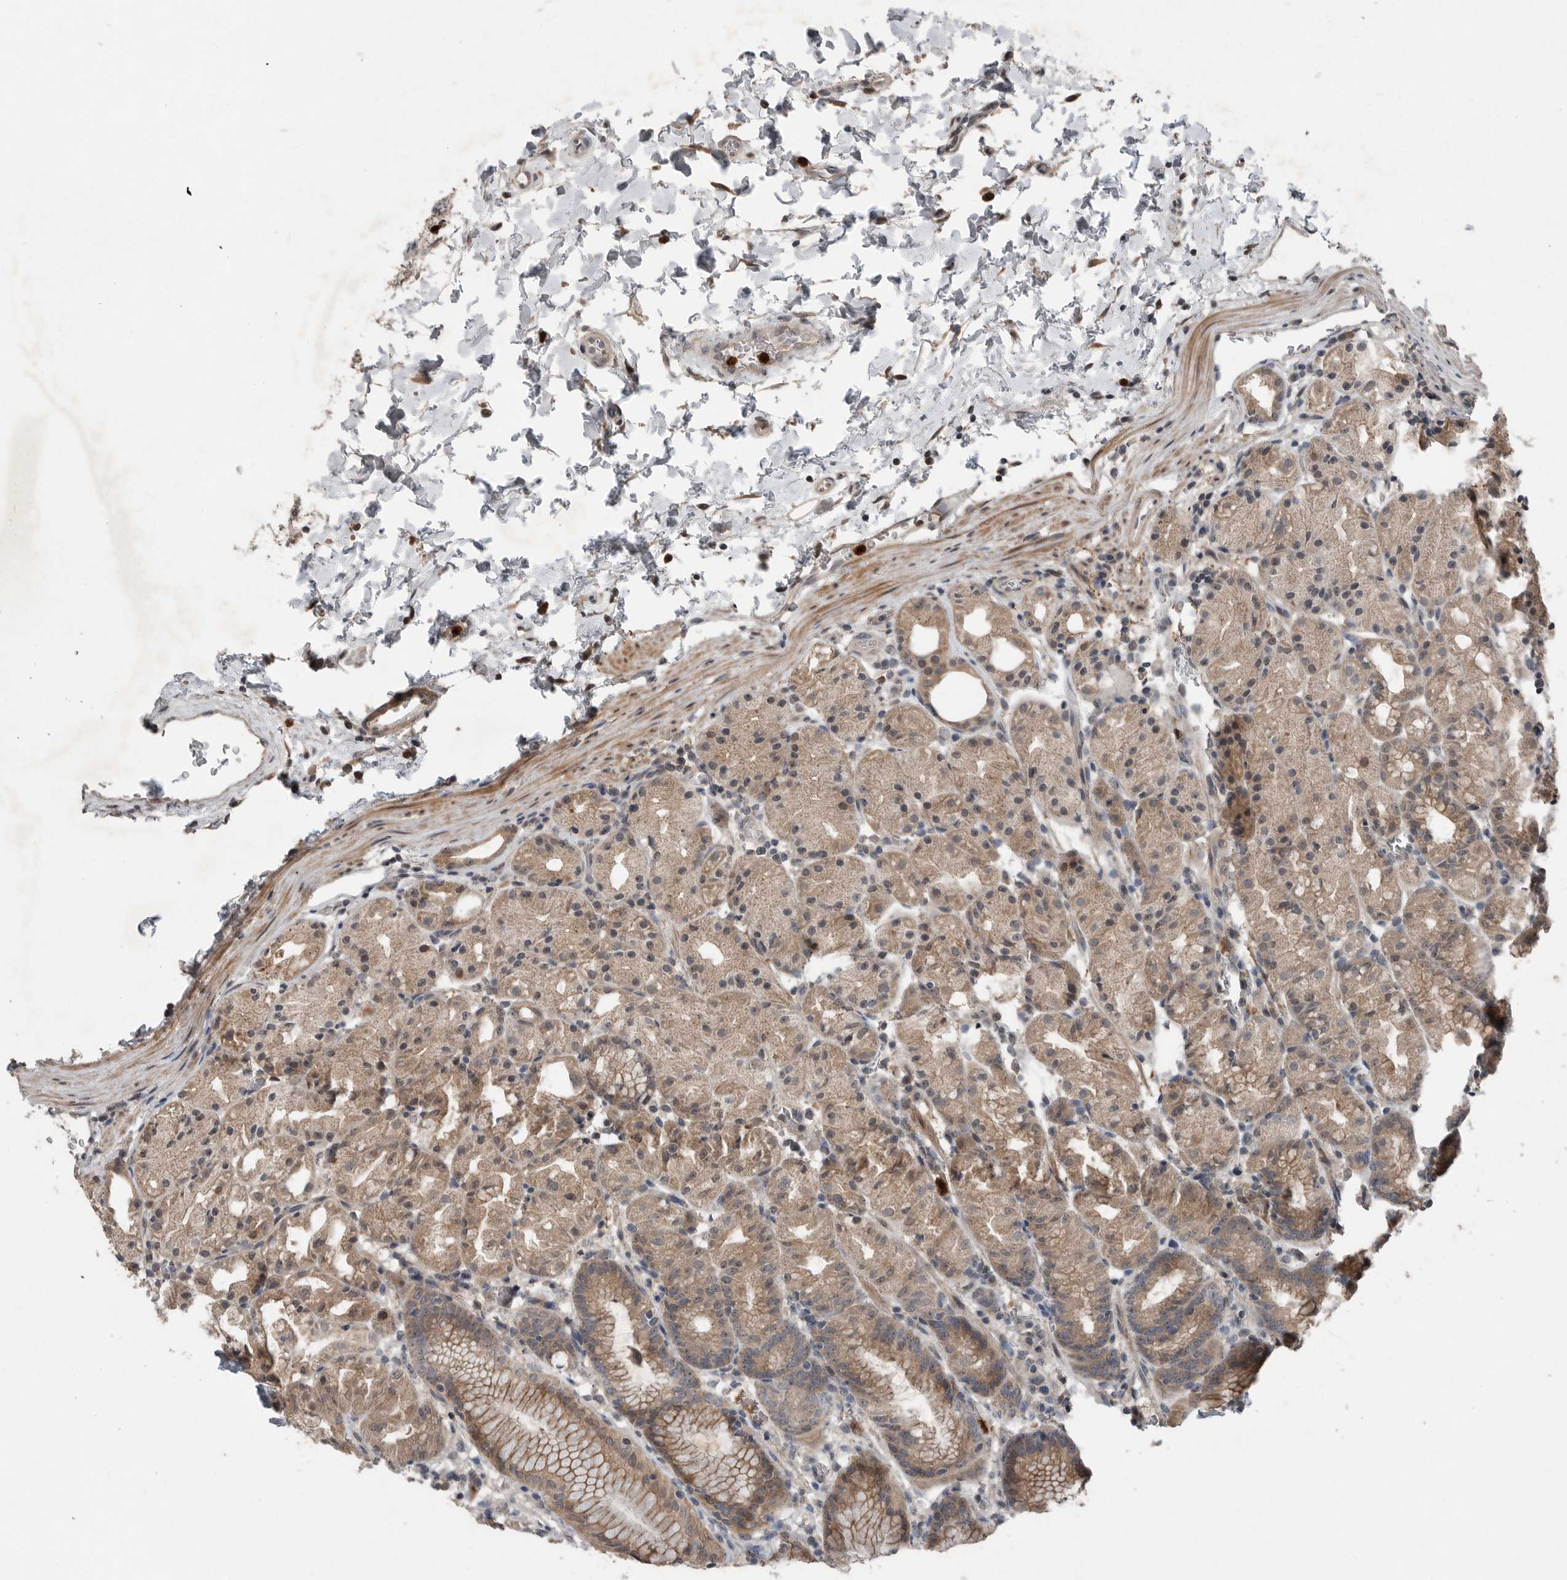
{"staining": {"intensity": "moderate", "quantity": ">75%", "location": "cytoplasmic/membranous"}, "tissue": "stomach", "cell_type": "Glandular cells", "image_type": "normal", "snomed": [{"axis": "morphology", "description": "Normal tissue, NOS"}, {"axis": "topography", "description": "Stomach, upper"}], "caption": "IHC histopathology image of benign human stomach stained for a protein (brown), which demonstrates medium levels of moderate cytoplasmic/membranous staining in approximately >75% of glandular cells.", "gene": "SCP2", "patient": {"sex": "male", "age": 48}}